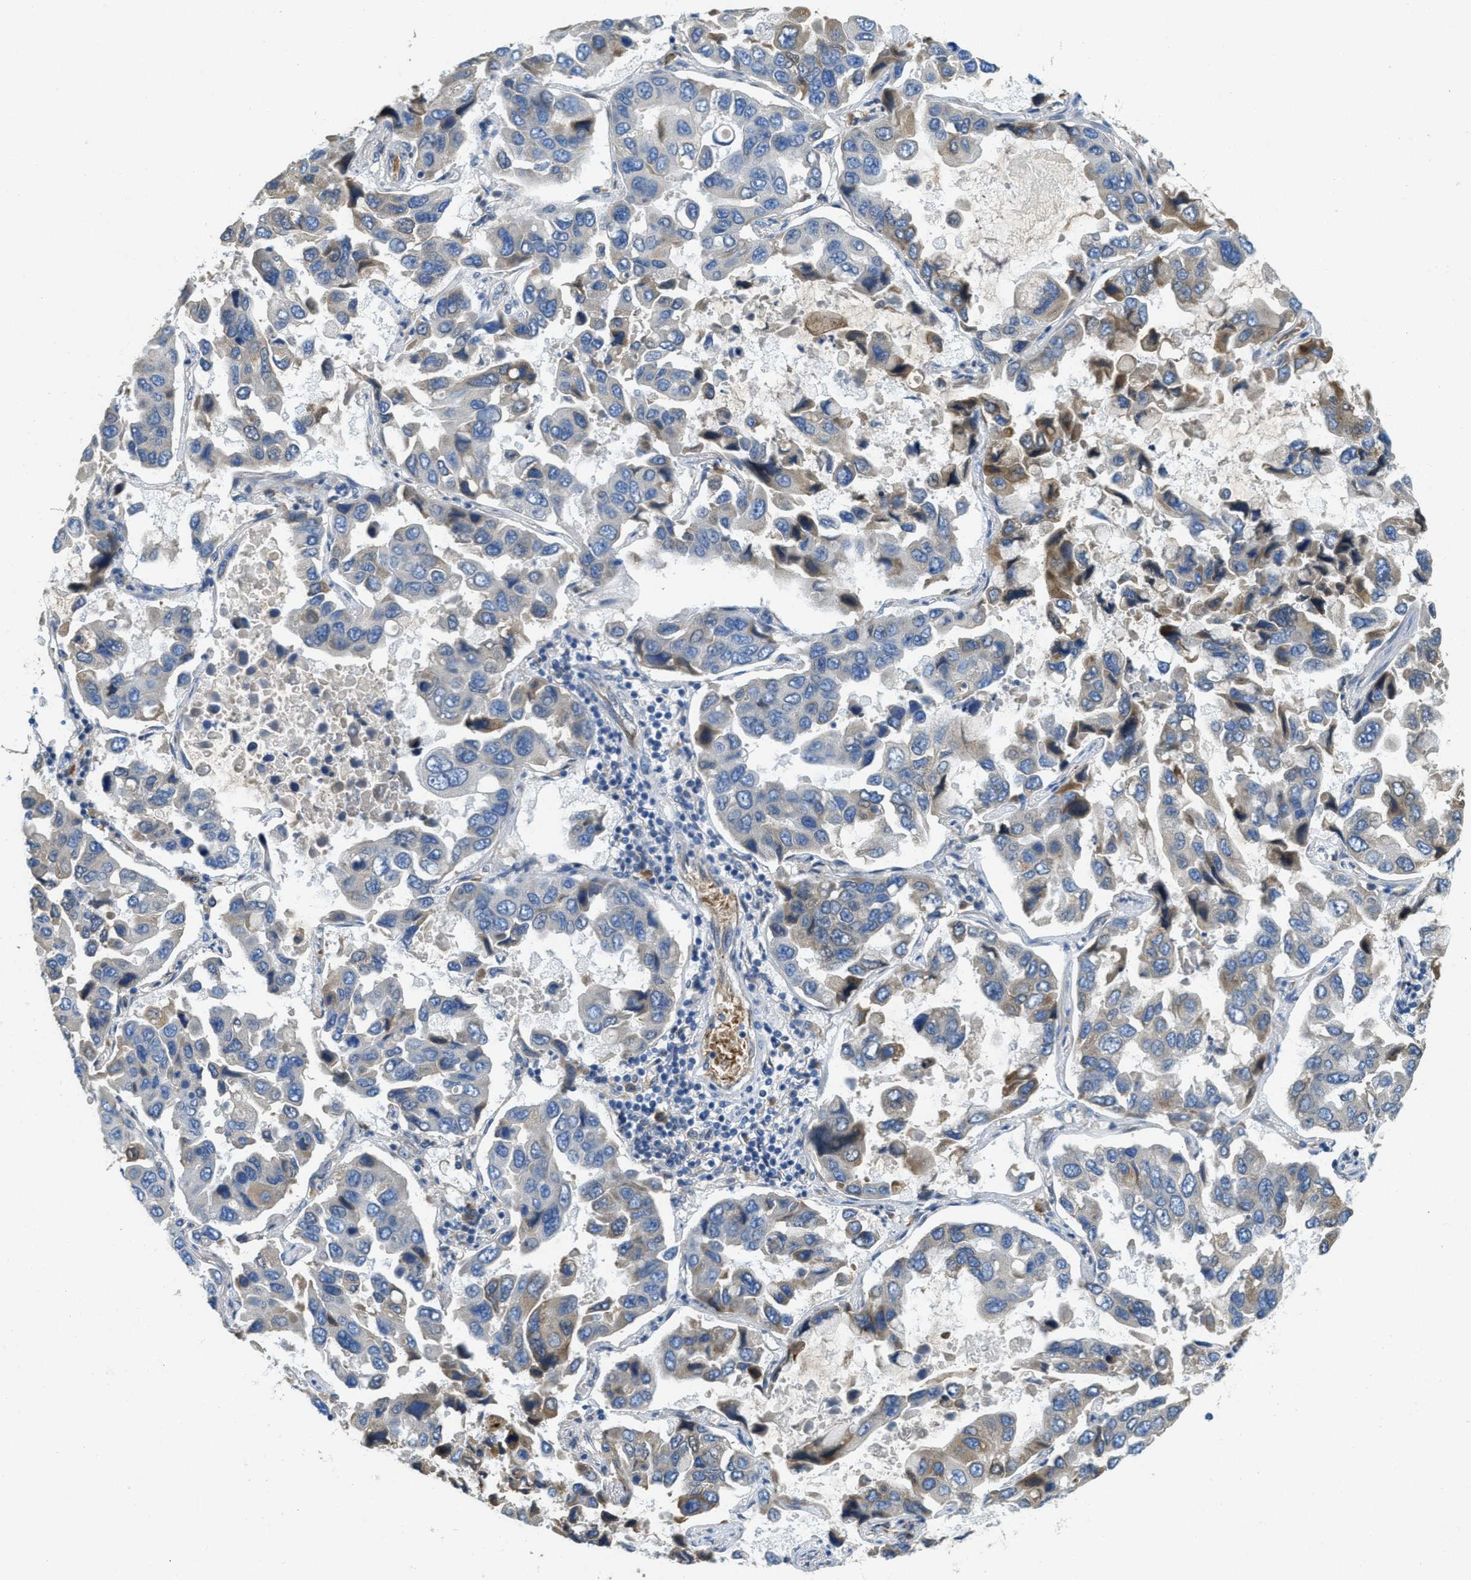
{"staining": {"intensity": "moderate", "quantity": "<25%", "location": "cytoplasmic/membranous"}, "tissue": "lung cancer", "cell_type": "Tumor cells", "image_type": "cancer", "snomed": [{"axis": "morphology", "description": "Adenocarcinoma, NOS"}, {"axis": "topography", "description": "Lung"}], "caption": "A photomicrograph of adenocarcinoma (lung) stained for a protein demonstrates moderate cytoplasmic/membranous brown staining in tumor cells. Immunohistochemistry stains the protein of interest in brown and the nuclei are stained blue.", "gene": "MPDU1", "patient": {"sex": "male", "age": 64}}